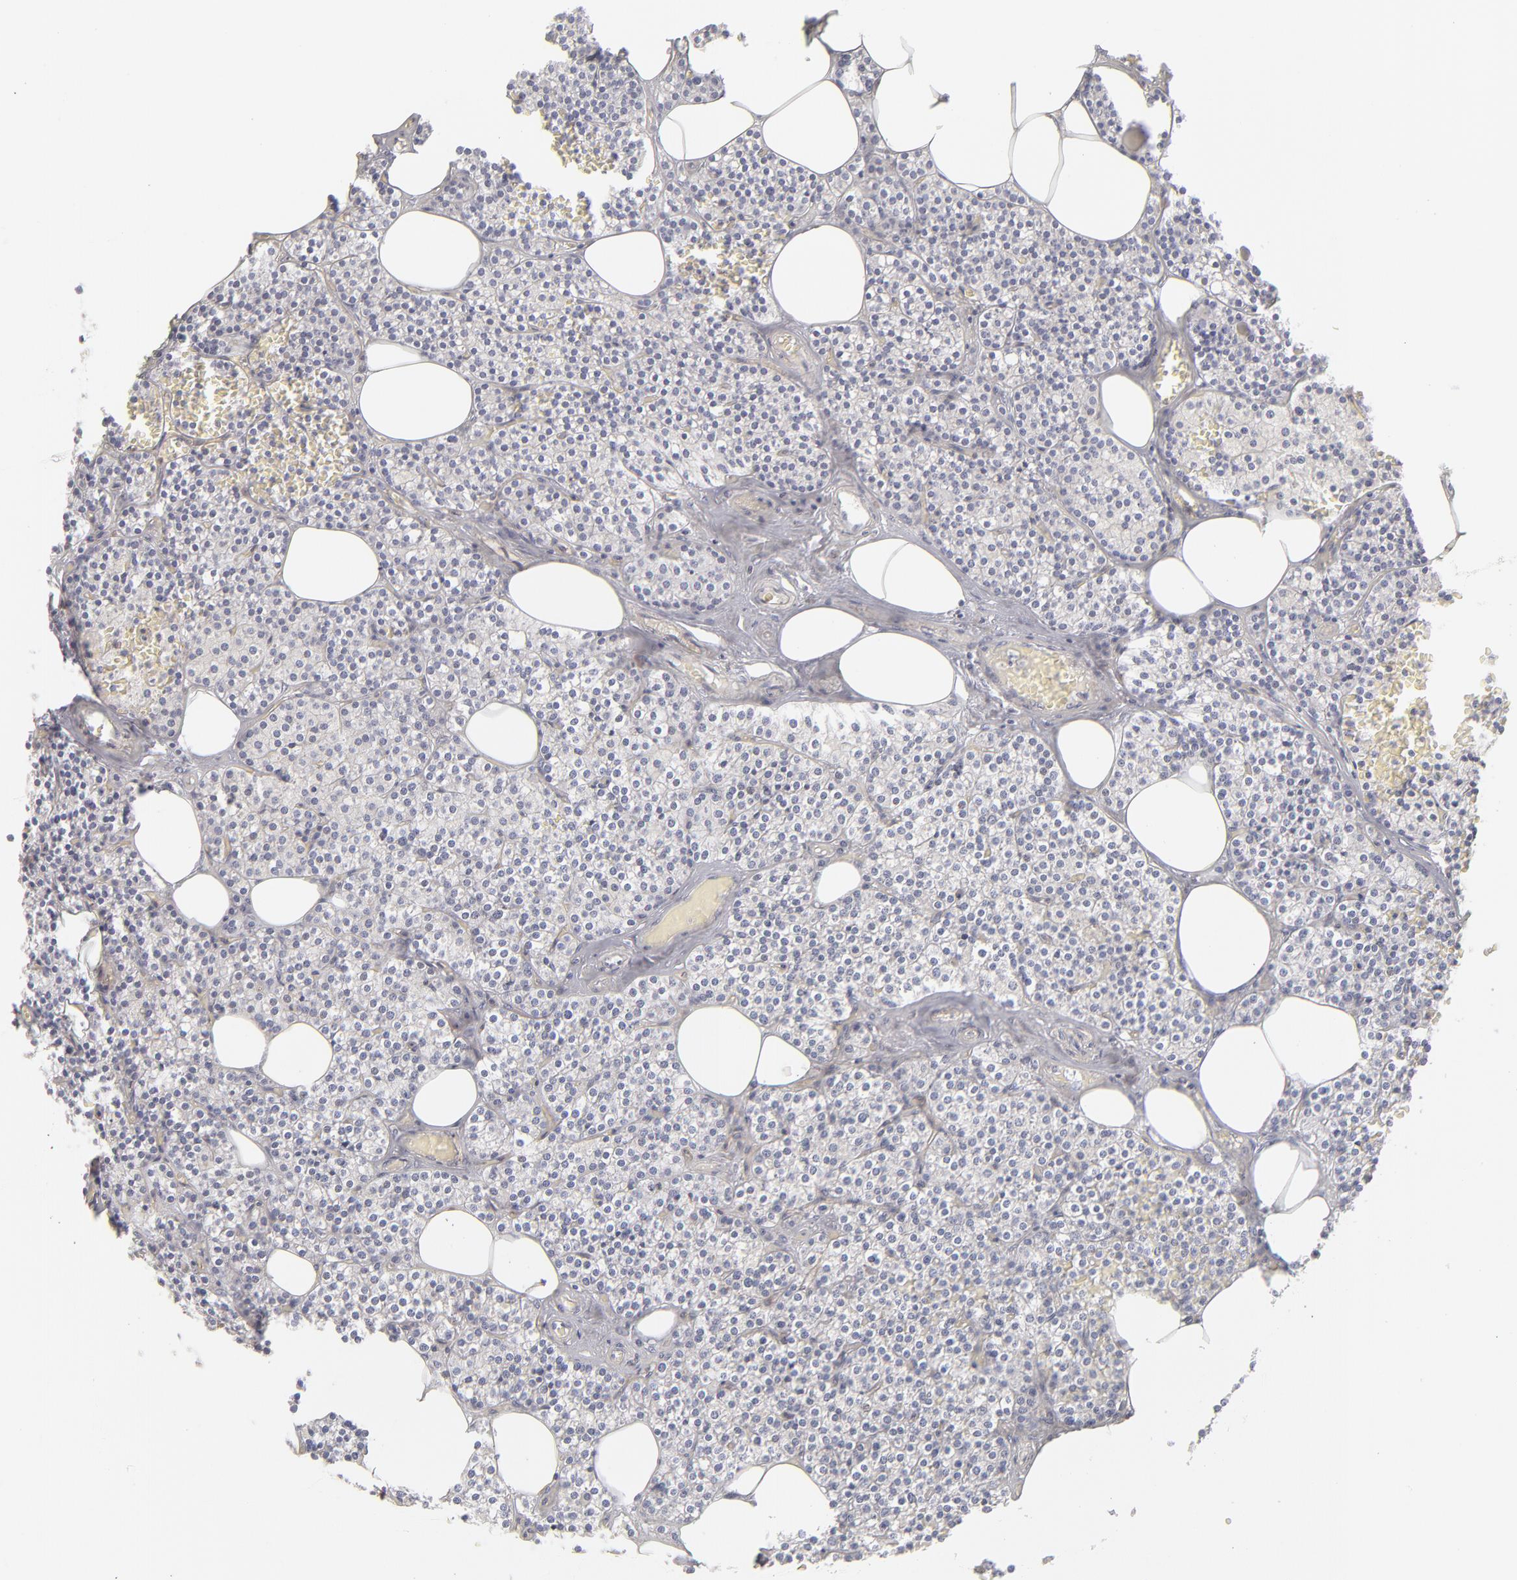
{"staining": {"intensity": "negative", "quantity": "none", "location": "none"}, "tissue": "parathyroid gland", "cell_type": "Glandular cells", "image_type": "normal", "snomed": [{"axis": "morphology", "description": "Normal tissue, NOS"}, {"axis": "topography", "description": "Parathyroid gland"}], "caption": "Protein analysis of normal parathyroid gland displays no significant expression in glandular cells. The staining is performed using DAB (3,3'-diaminobenzidine) brown chromogen with nuclei counter-stained in using hematoxylin.", "gene": "PLVAP", "patient": {"sex": "male", "age": 51}}